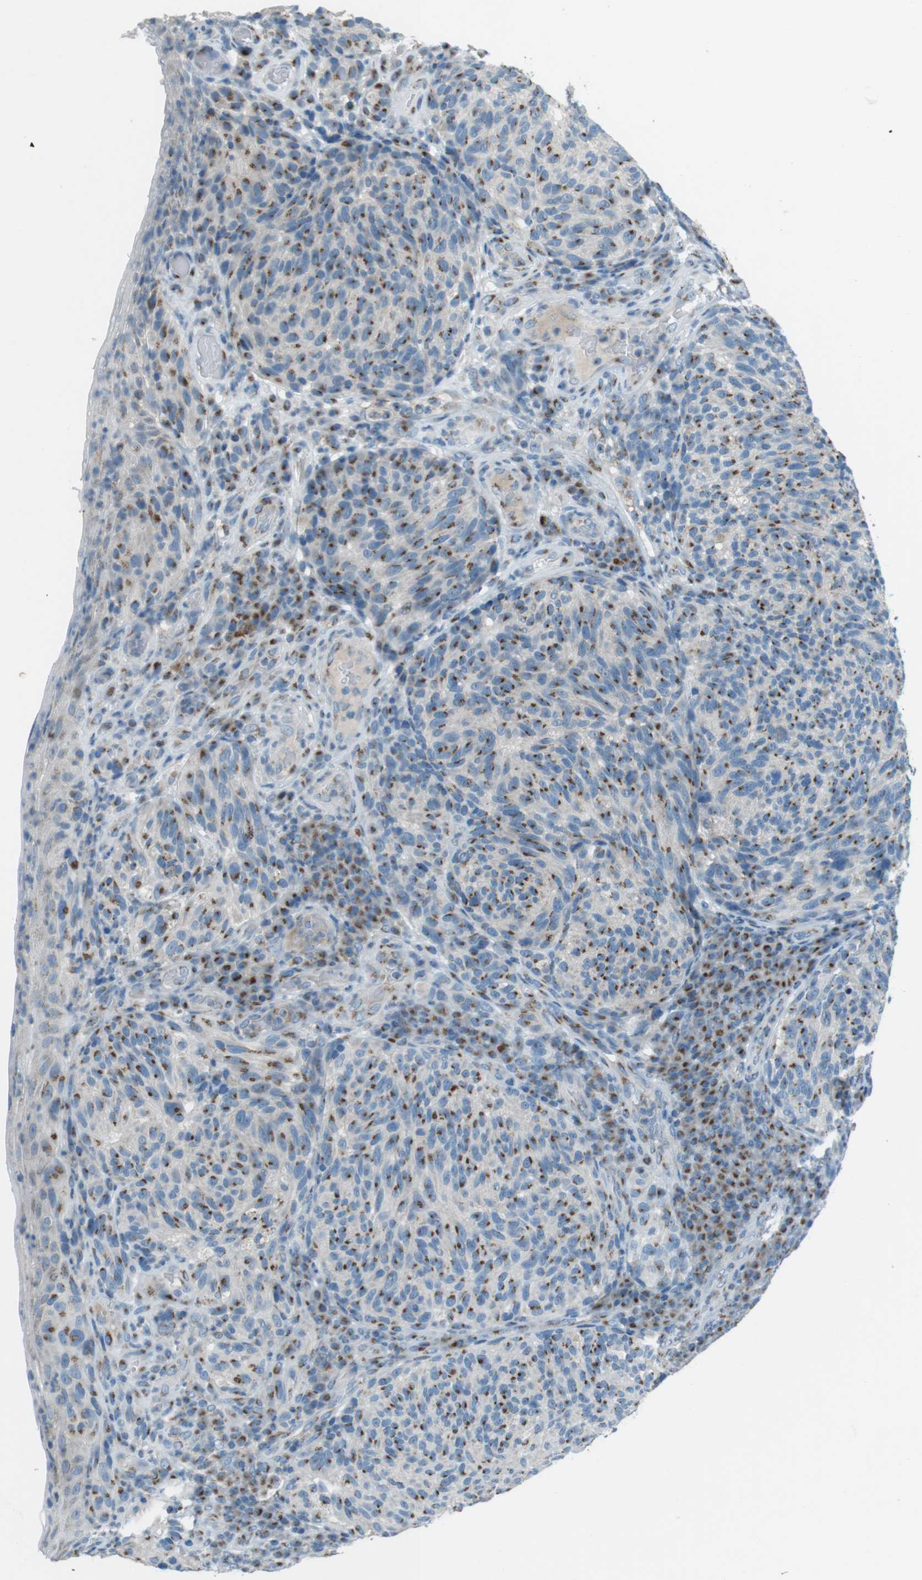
{"staining": {"intensity": "moderate", "quantity": ">75%", "location": "cytoplasmic/membranous"}, "tissue": "melanoma", "cell_type": "Tumor cells", "image_type": "cancer", "snomed": [{"axis": "morphology", "description": "Malignant melanoma, NOS"}, {"axis": "topography", "description": "Skin"}], "caption": "Human melanoma stained with a protein marker demonstrates moderate staining in tumor cells.", "gene": "TXNDC15", "patient": {"sex": "female", "age": 73}}